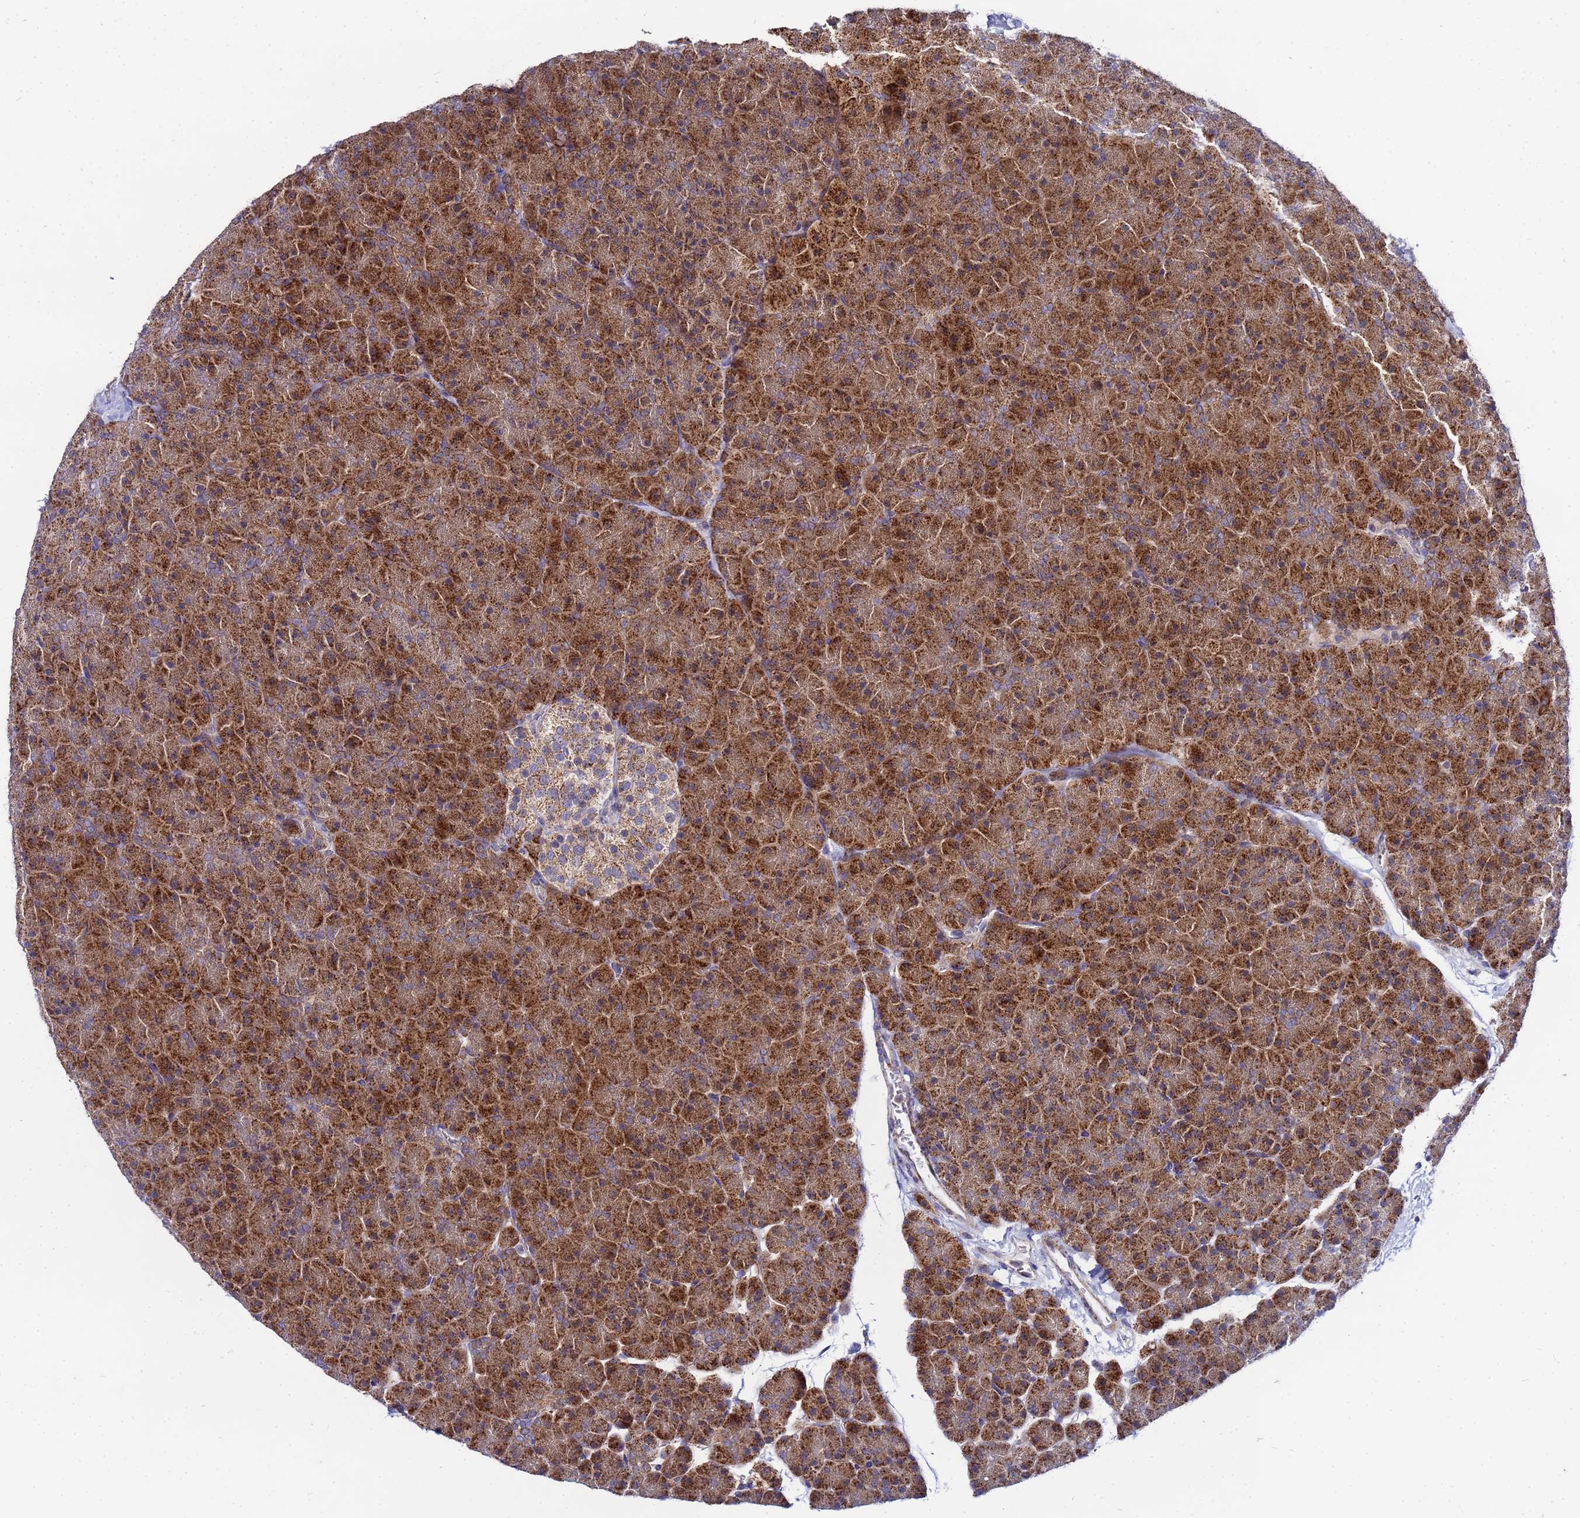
{"staining": {"intensity": "strong", "quantity": ">75%", "location": "cytoplasmic/membranous"}, "tissue": "pancreas", "cell_type": "Exocrine glandular cells", "image_type": "normal", "snomed": [{"axis": "morphology", "description": "Normal tissue, NOS"}, {"axis": "topography", "description": "Pancreas"}], "caption": "Pancreas stained for a protein (brown) displays strong cytoplasmic/membranous positive positivity in about >75% of exocrine glandular cells.", "gene": "FAHD2A", "patient": {"sex": "male", "age": 36}}